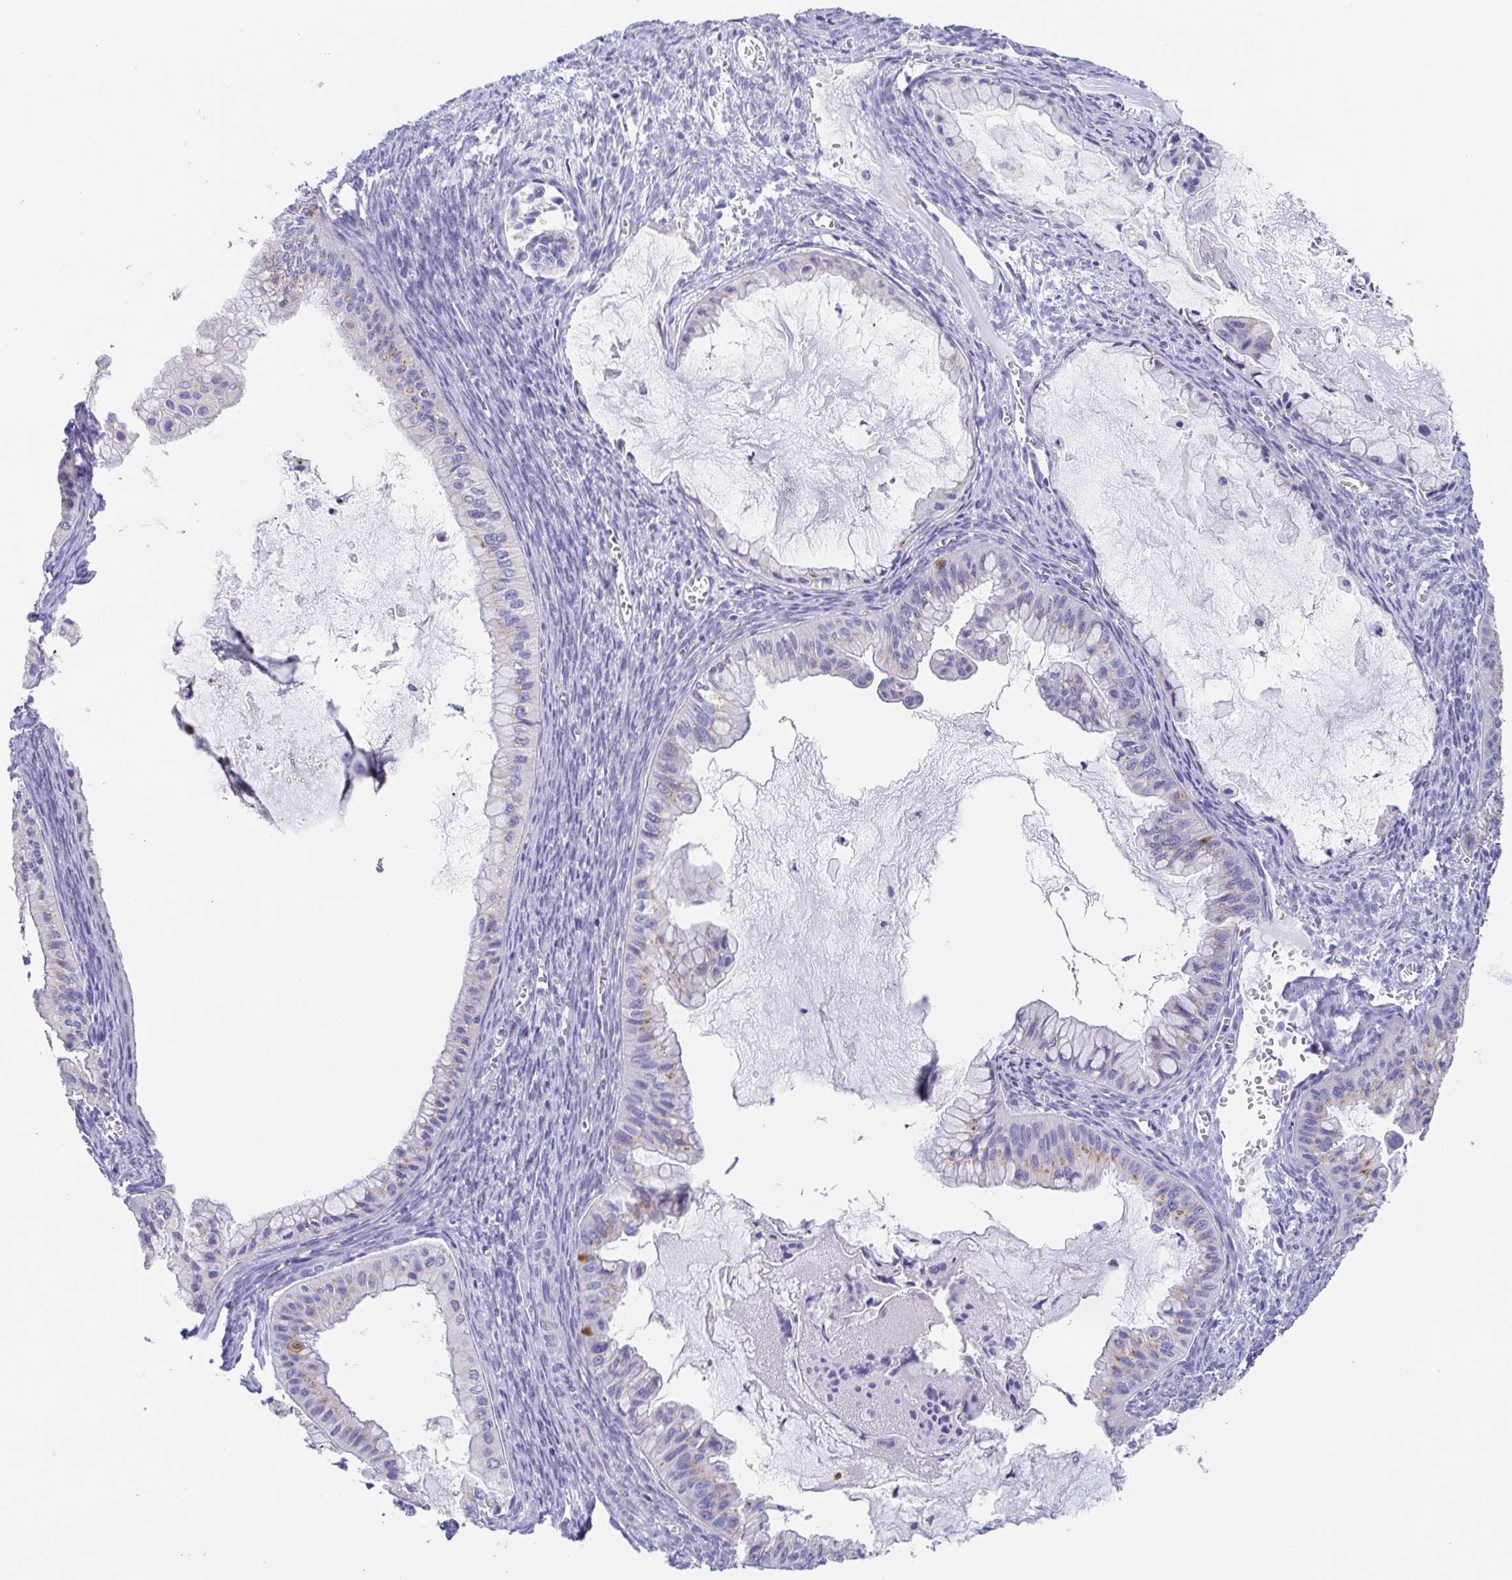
{"staining": {"intensity": "weak", "quantity": "<25%", "location": "cytoplasmic/membranous"}, "tissue": "ovarian cancer", "cell_type": "Tumor cells", "image_type": "cancer", "snomed": [{"axis": "morphology", "description": "Cystadenocarcinoma, mucinous, NOS"}, {"axis": "topography", "description": "Ovary"}], "caption": "An immunohistochemistry image of ovarian cancer (mucinous cystadenocarcinoma) is shown. There is no staining in tumor cells of ovarian cancer (mucinous cystadenocarcinoma).", "gene": "SCG3", "patient": {"sex": "female", "age": 72}}